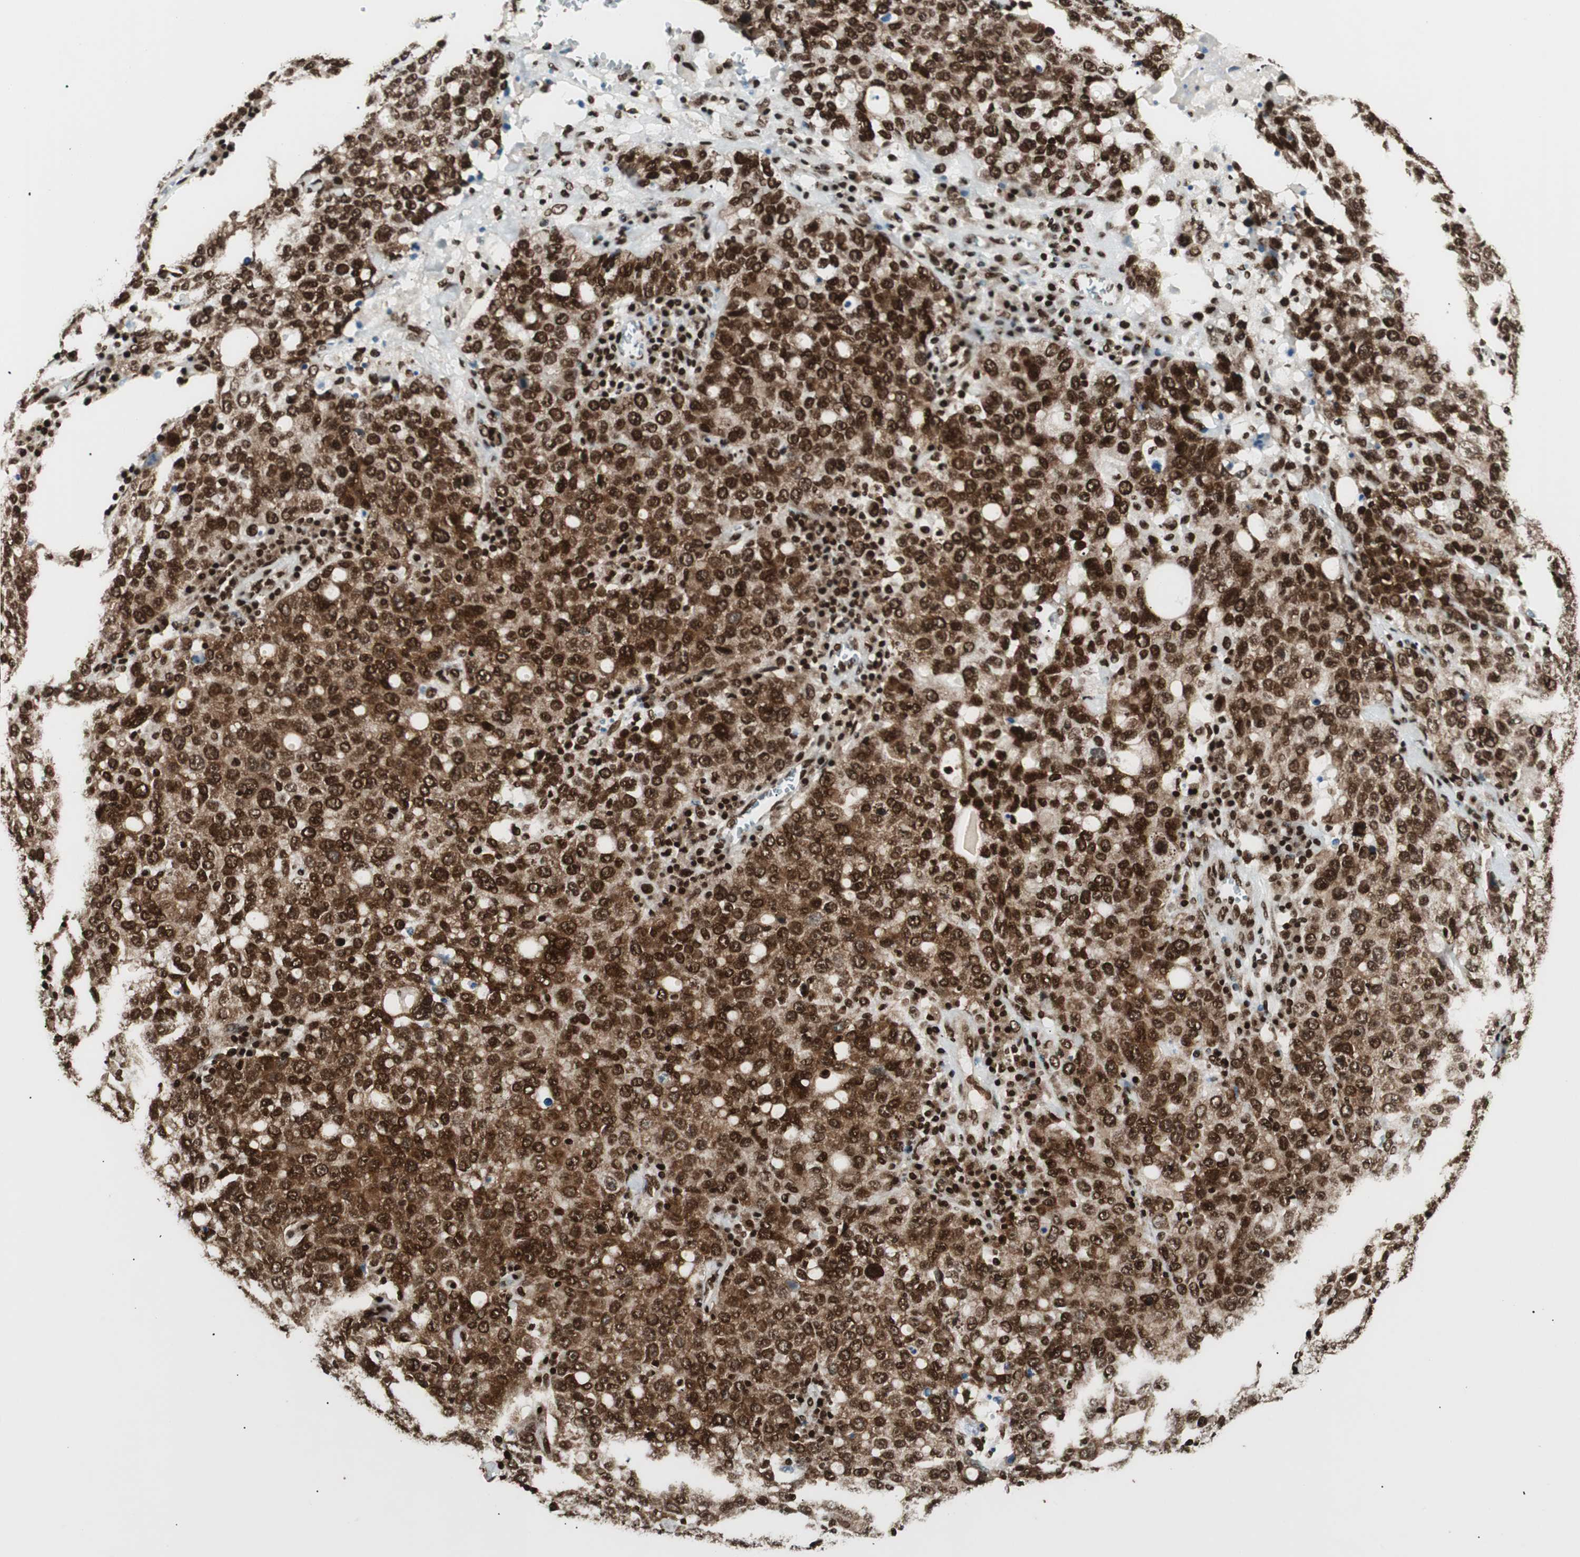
{"staining": {"intensity": "strong", "quantity": ">75%", "location": "cytoplasmic/membranous,nuclear"}, "tissue": "ovarian cancer", "cell_type": "Tumor cells", "image_type": "cancer", "snomed": [{"axis": "morphology", "description": "Carcinoma, endometroid"}, {"axis": "topography", "description": "Ovary"}], "caption": "DAB immunohistochemical staining of endometroid carcinoma (ovarian) displays strong cytoplasmic/membranous and nuclear protein positivity in approximately >75% of tumor cells. The staining was performed using DAB, with brown indicating positive protein expression. Nuclei are stained blue with hematoxylin.", "gene": "EWSR1", "patient": {"sex": "female", "age": 62}}